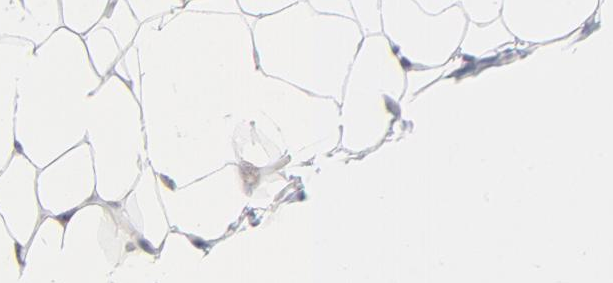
{"staining": {"intensity": "negative", "quantity": "none", "location": "none"}, "tissue": "adipose tissue", "cell_type": "Adipocytes", "image_type": "normal", "snomed": [{"axis": "morphology", "description": "Normal tissue, NOS"}, {"axis": "topography", "description": "Soft tissue"}], "caption": "Protein analysis of unremarkable adipose tissue displays no significant positivity in adipocytes.", "gene": "MBIP", "patient": {"sex": "male", "age": 26}}